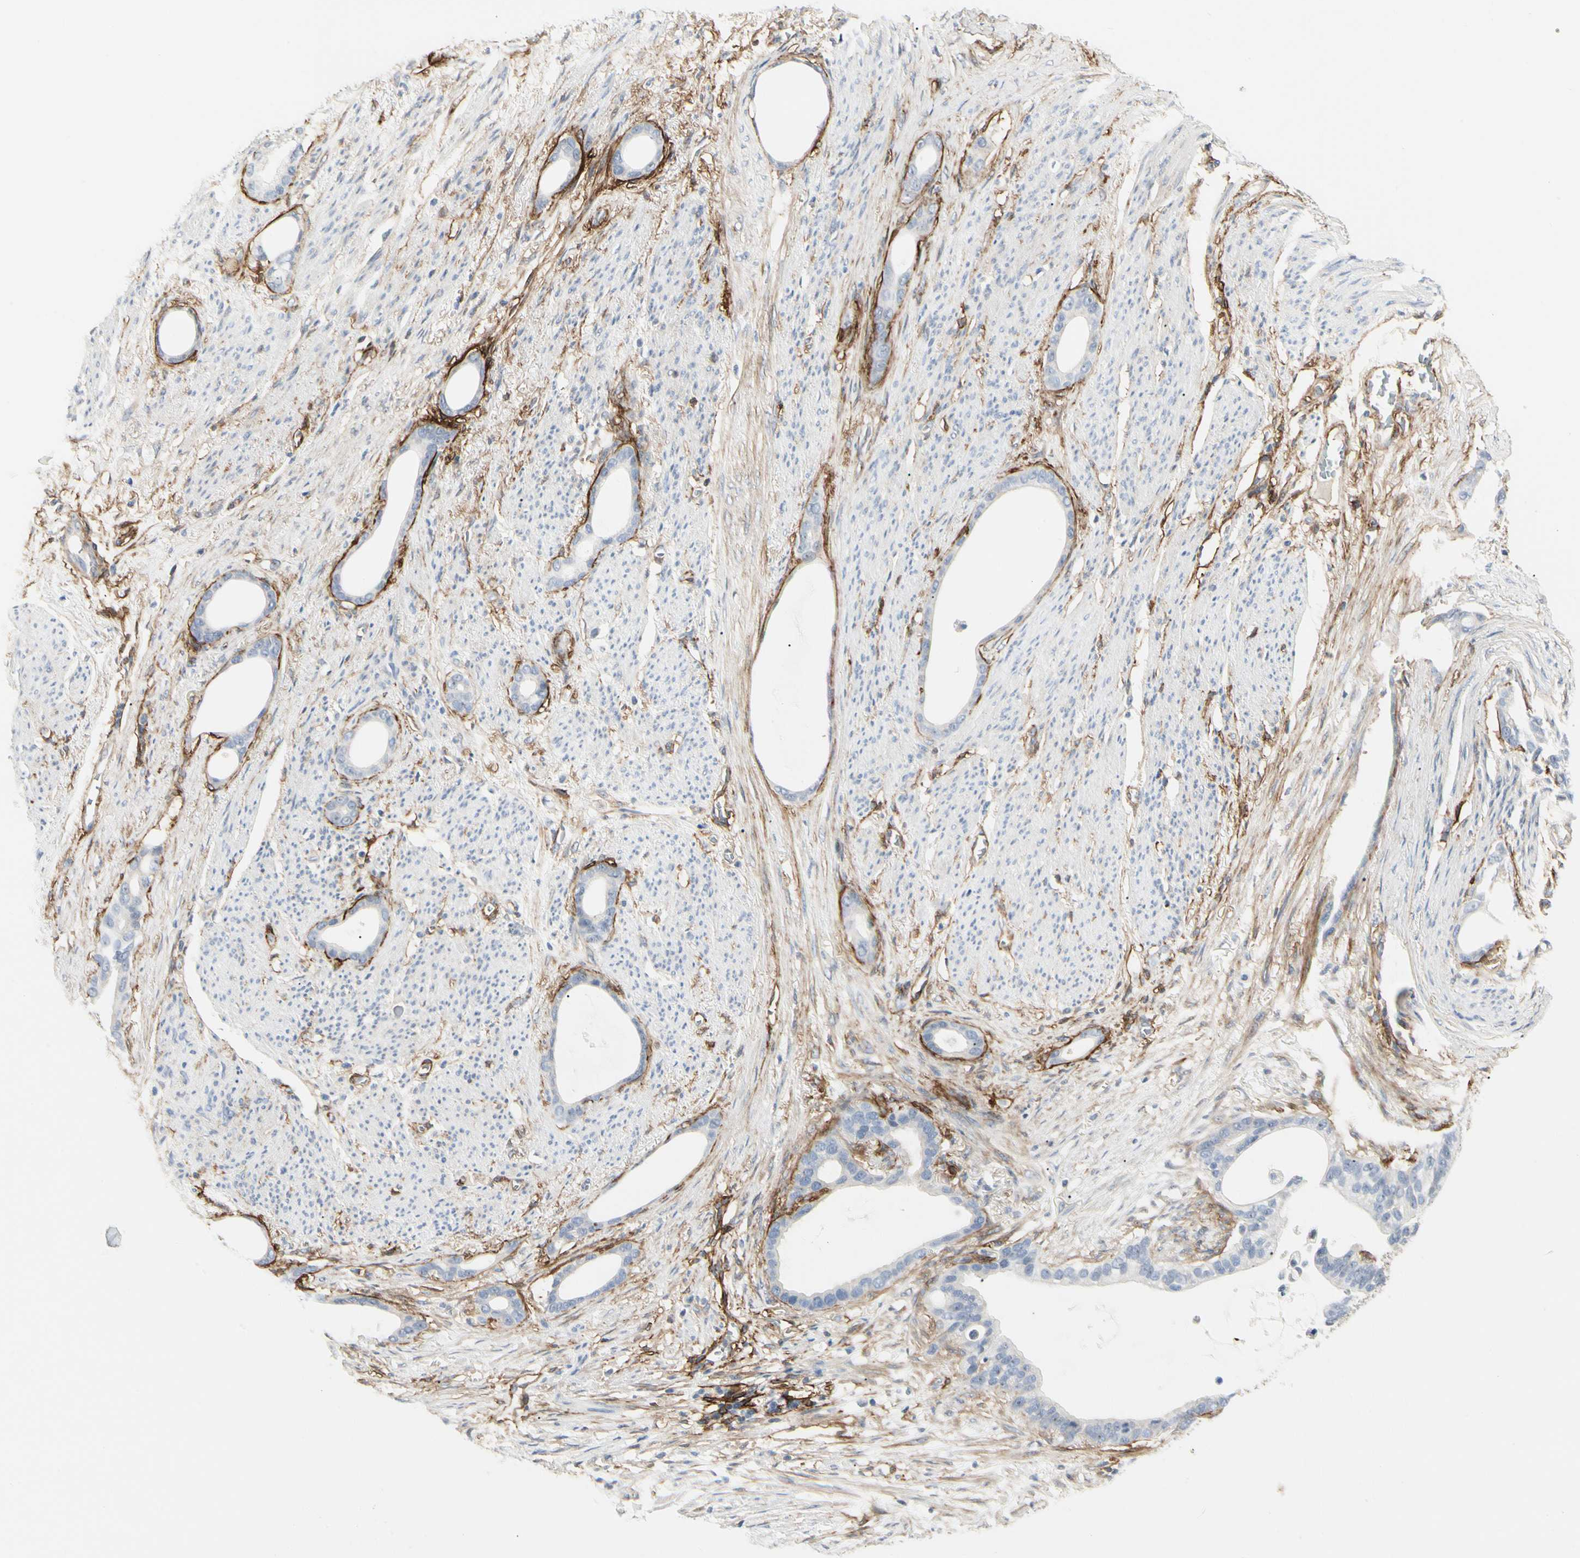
{"staining": {"intensity": "negative", "quantity": "none", "location": "none"}, "tissue": "stomach cancer", "cell_type": "Tumor cells", "image_type": "cancer", "snomed": [{"axis": "morphology", "description": "Adenocarcinoma, NOS"}, {"axis": "topography", "description": "Stomach"}], "caption": "Immunohistochemistry of human stomach adenocarcinoma displays no positivity in tumor cells.", "gene": "GGT5", "patient": {"sex": "female", "age": 75}}